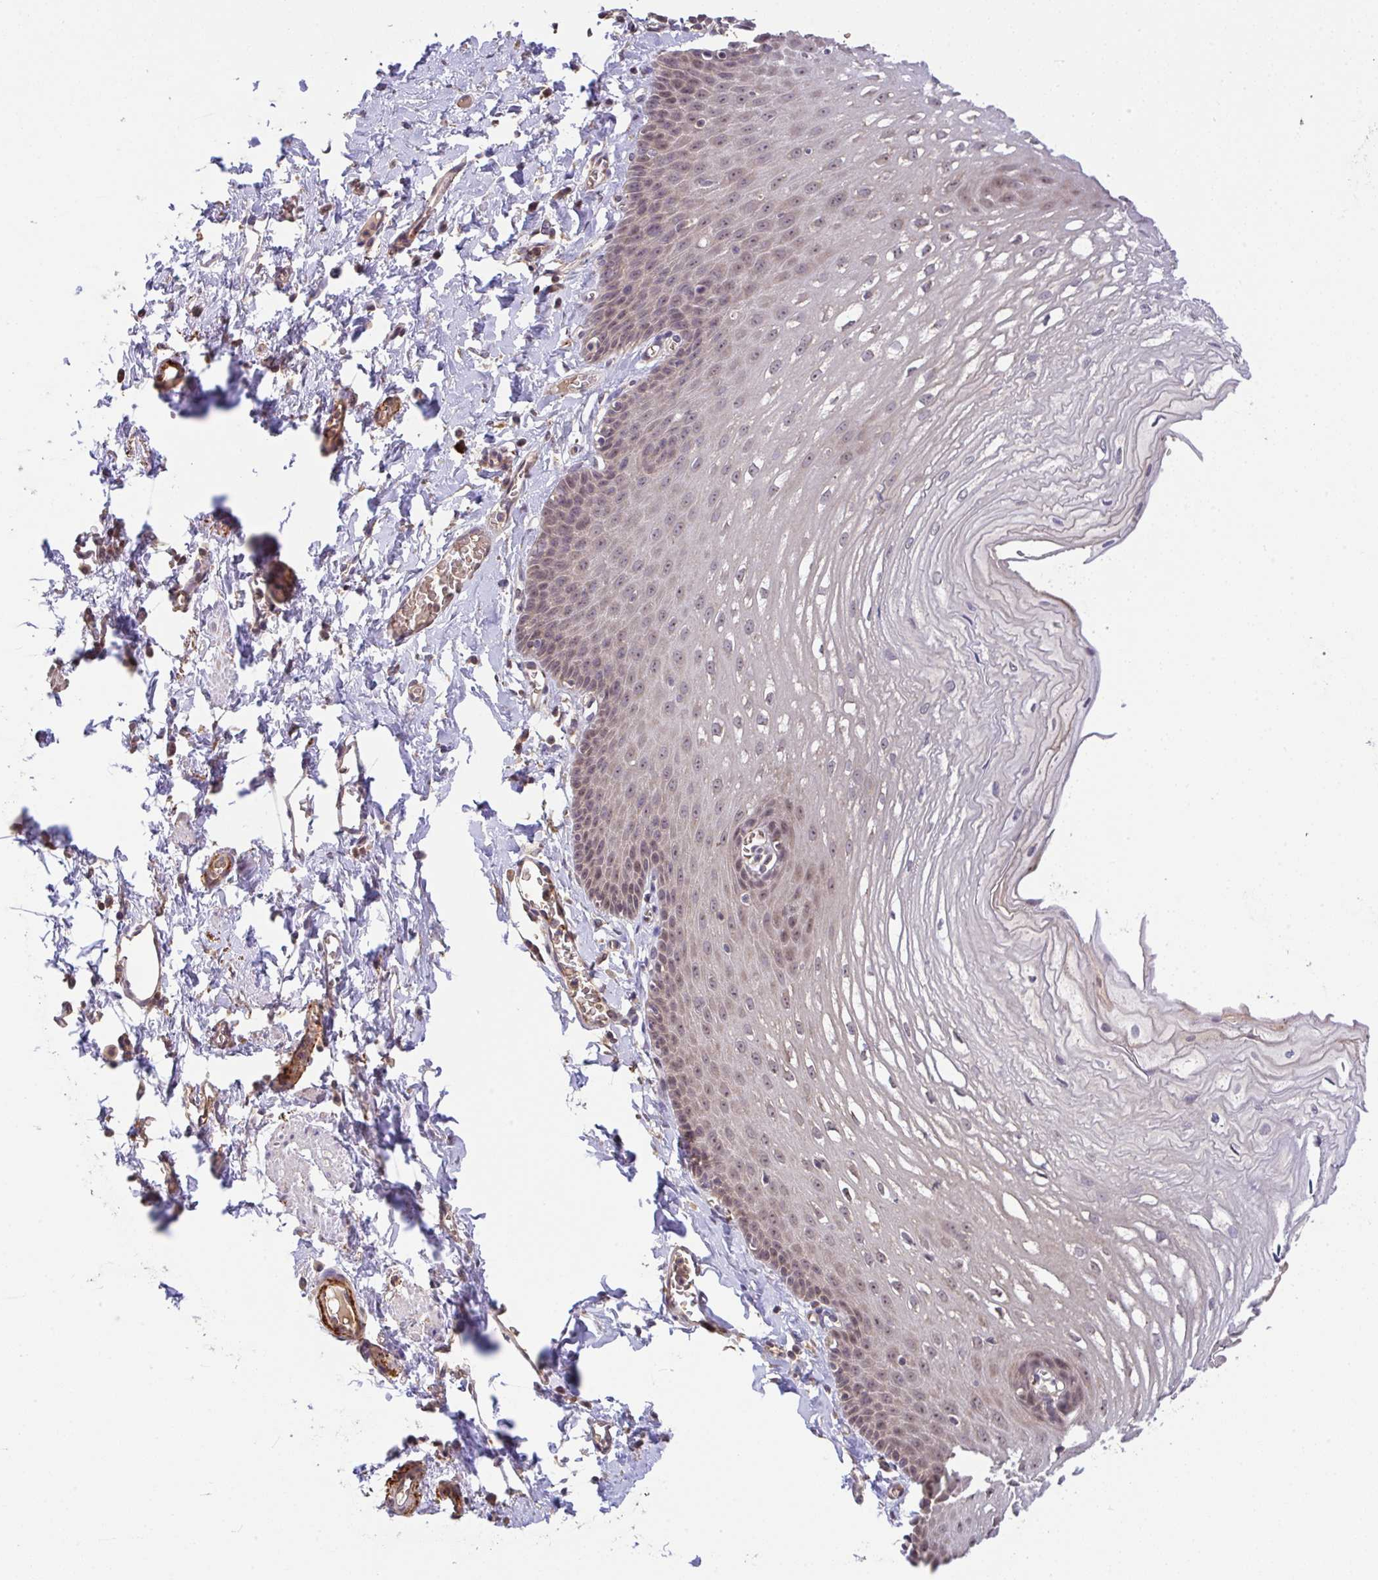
{"staining": {"intensity": "weak", "quantity": "25%-75%", "location": "cytoplasmic/membranous,nuclear"}, "tissue": "esophagus", "cell_type": "Squamous epithelial cells", "image_type": "normal", "snomed": [{"axis": "morphology", "description": "Normal tissue, NOS"}, {"axis": "topography", "description": "Esophagus"}], "caption": "IHC (DAB) staining of normal esophagus reveals weak cytoplasmic/membranous,nuclear protein expression in about 25%-75% of squamous epithelial cells. Using DAB (brown) and hematoxylin (blue) stains, captured at high magnification using brightfield microscopy.", "gene": "C1QTNF9B", "patient": {"sex": "male", "age": 70}}